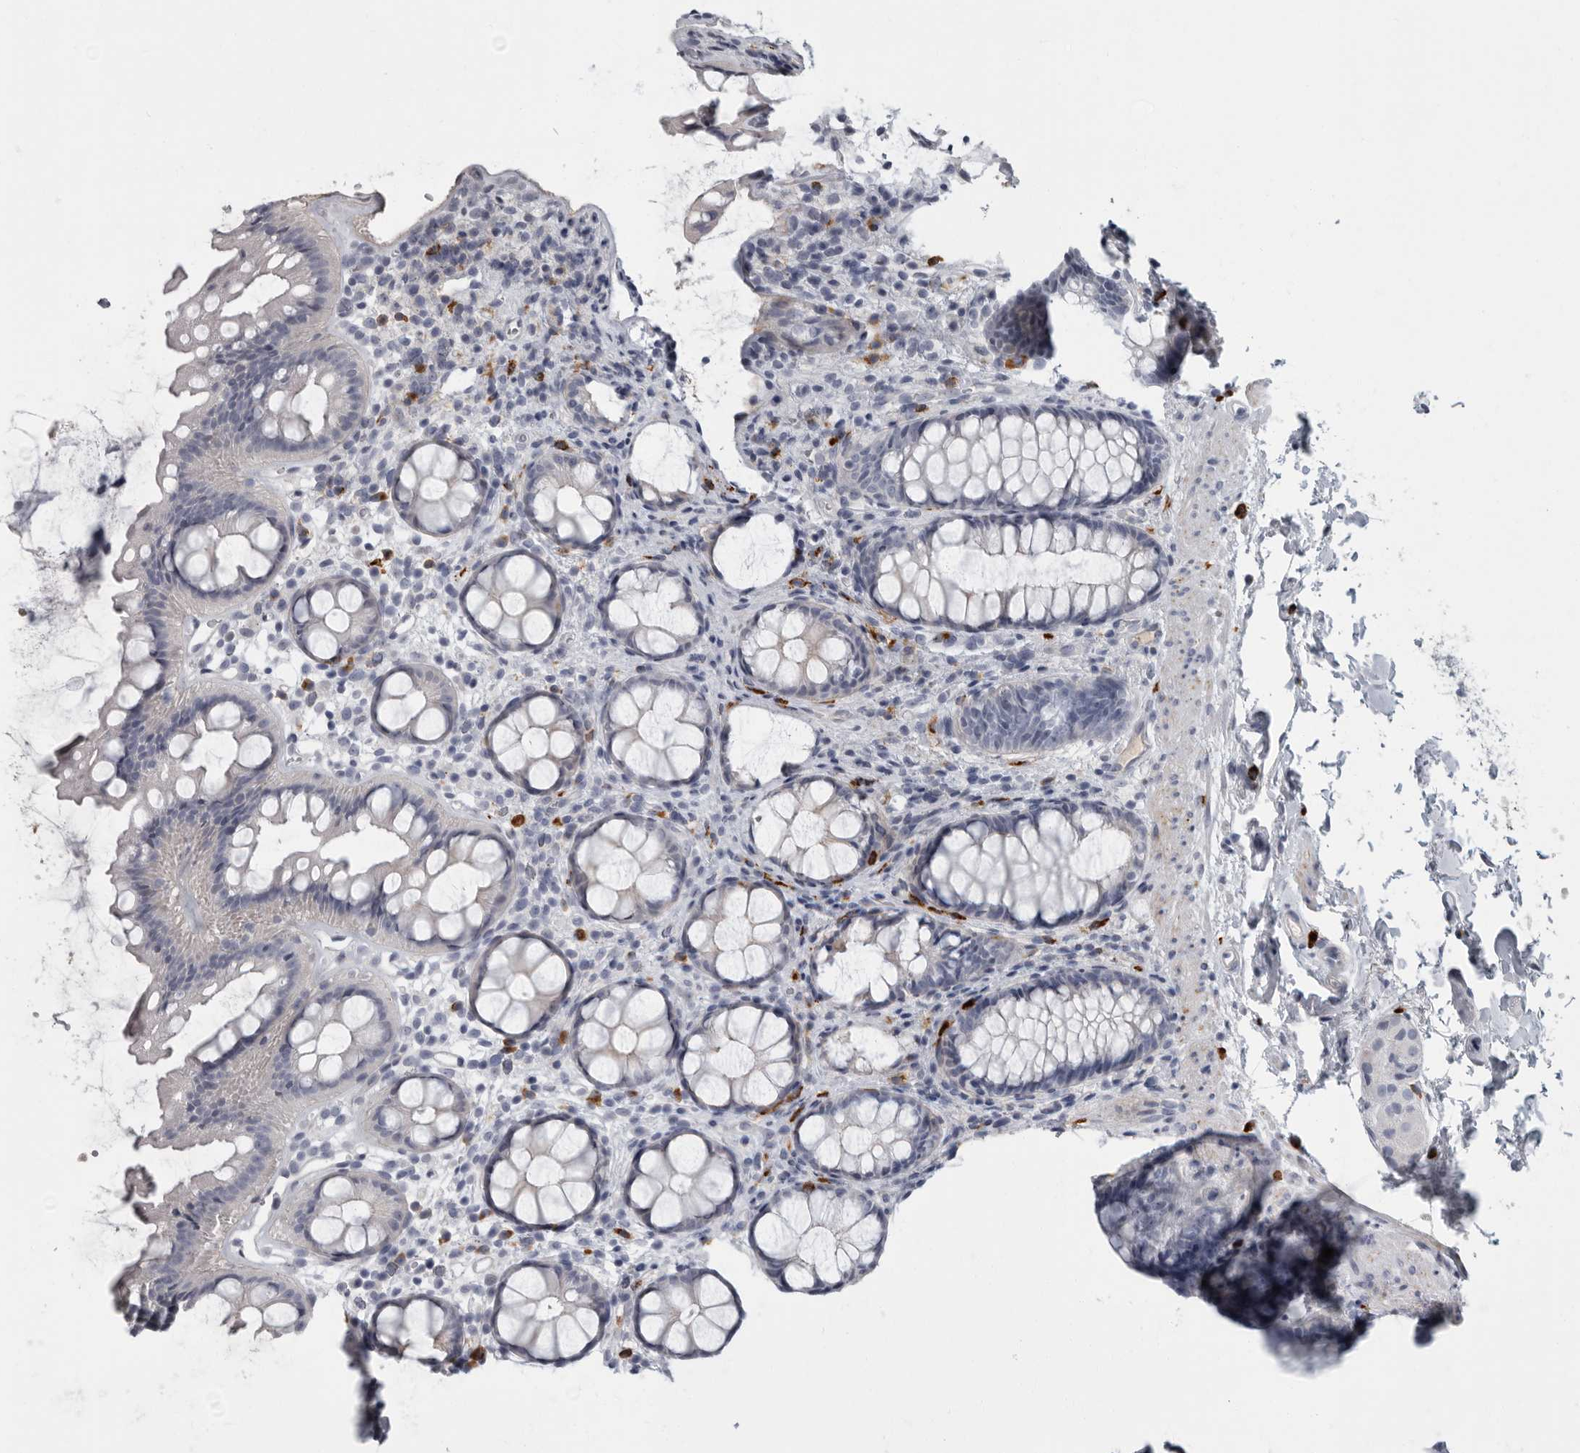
{"staining": {"intensity": "negative", "quantity": "none", "location": "none"}, "tissue": "rectum", "cell_type": "Glandular cells", "image_type": "normal", "snomed": [{"axis": "morphology", "description": "Normal tissue, NOS"}, {"axis": "topography", "description": "Rectum"}], "caption": "Immunohistochemistry (IHC) image of unremarkable rectum: rectum stained with DAB (3,3'-diaminobenzidine) reveals no significant protein positivity in glandular cells. Brightfield microscopy of IHC stained with DAB (3,3'-diaminobenzidine) (brown) and hematoxylin (blue), captured at high magnification.", "gene": "SLC25A39", "patient": {"sex": "female", "age": 65}}